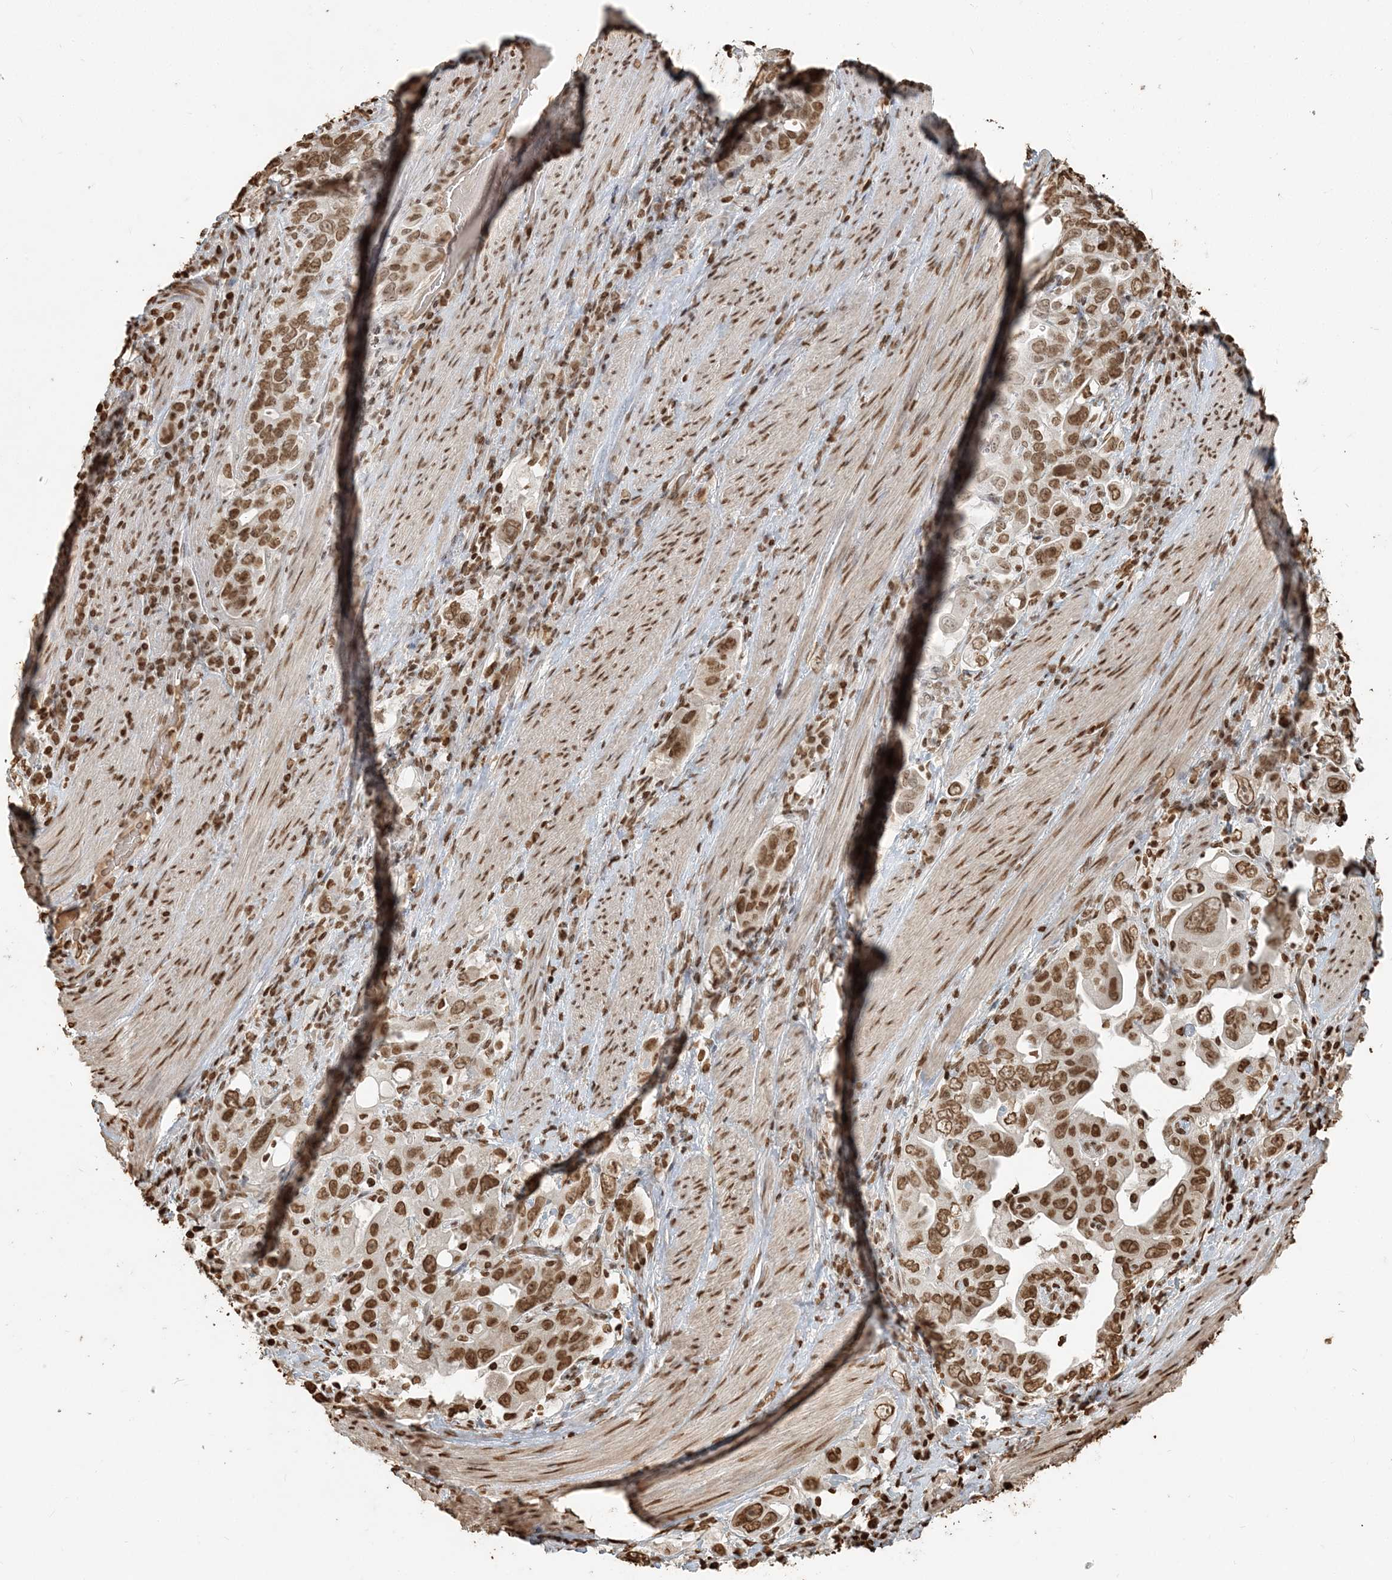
{"staining": {"intensity": "strong", "quantity": ">75%", "location": "nuclear"}, "tissue": "stomach cancer", "cell_type": "Tumor cells", "image_type": "cancer", "snomed": [{"axis": "morphology", "description": "Adenocarcinoma, NOS"}, {"axis": "topography", "description": "Stomach, upper"}], "caption": "Immunohistochemical staining of stomach cancer (adenocarcinoma) exhibits strong nuclear protein positivity in about >75% of tumor cells.", "gene": "H3-3B", "patient": {"sex": "male", "age": 62}}